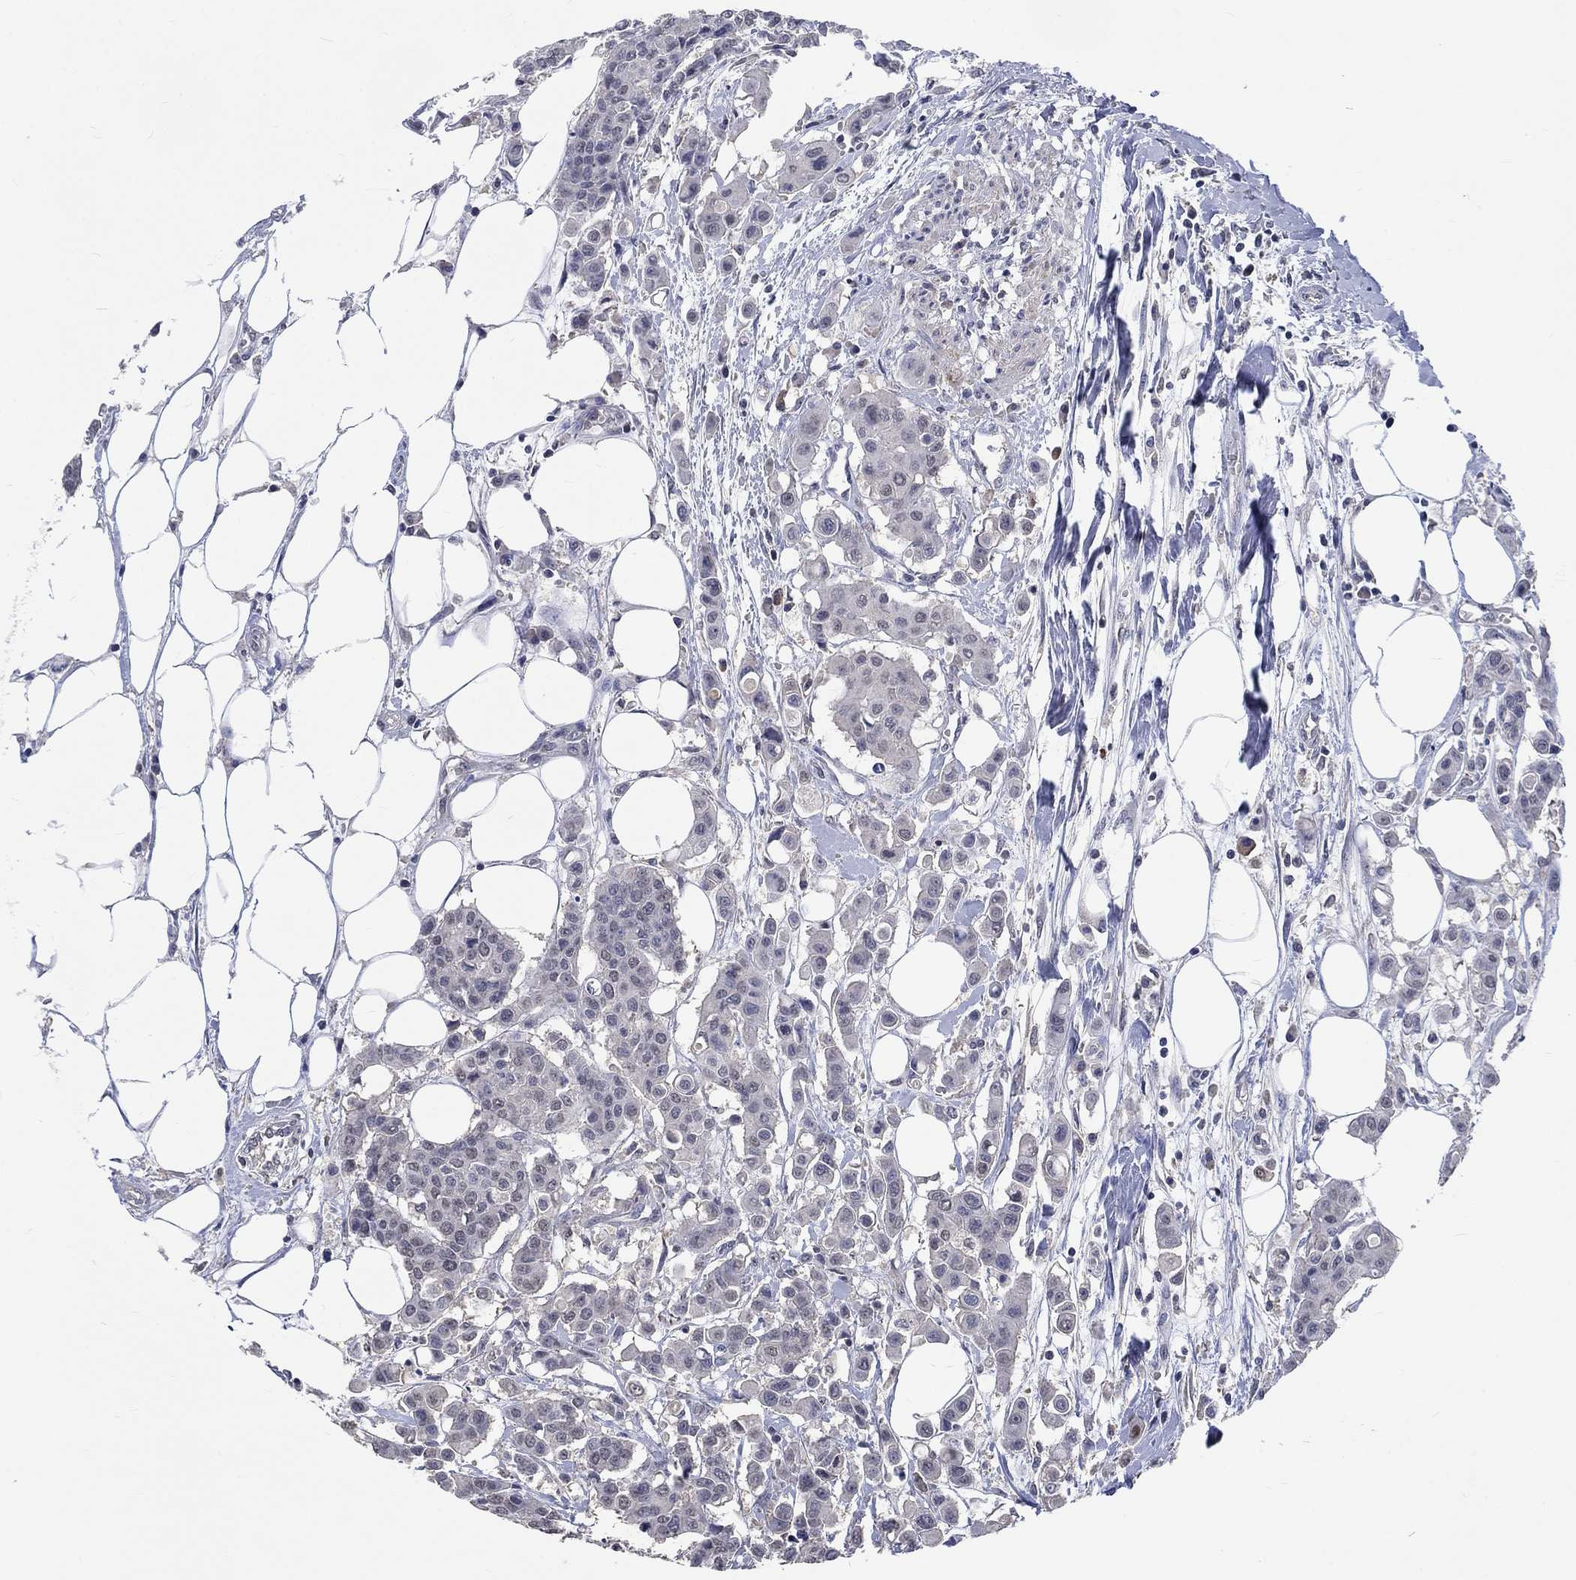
{"staining": {"intensity": "negative", "quantity": "none", "location": "none"}, "tissue": "carcinoid", "cell_type": "Tumor cells", "image_type": "cancer", "snomed": [{"axis": "morphology", "description": "Carcinoid, malignant, NOS"}, {"axis": "topography", "description": "Colon"}], "caption": "Malignant carcinoid was stained to show a protein in brown. There is no significant positivity in tumor cells.", "gene": "ZBTB18", "patient": {"sex": "male", "age": 81}}